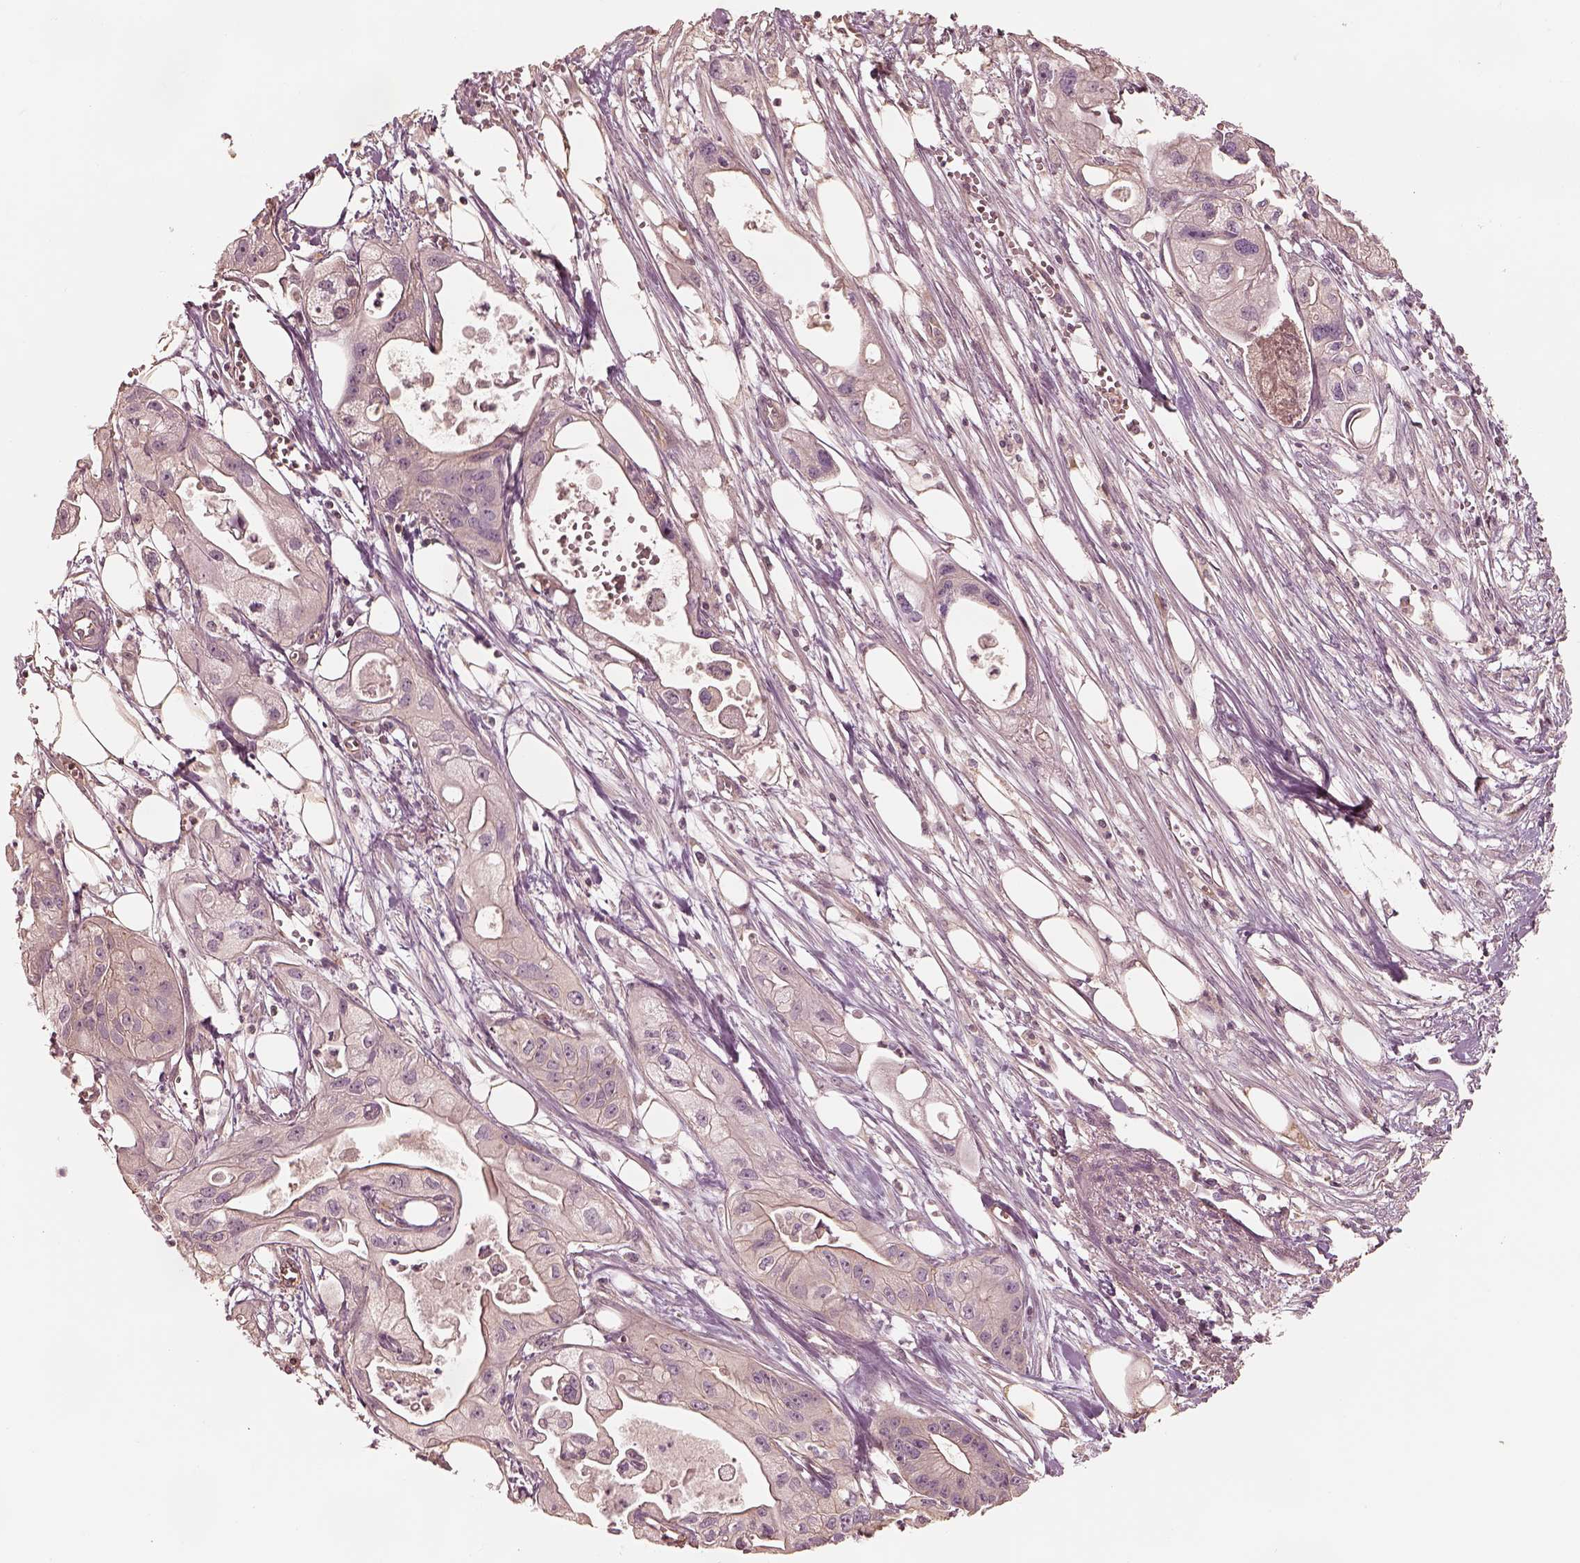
{"staining": {"intensity": "negative", "quantity": "none", "location": "none"}, "tissue": "pancreatic cancer", "cell_type": "Tumor cells", "image_type": "cancer", "snomed": [{"axis": "morphology", "description": "Adenocarcinoma, NOS"}, {"axis": "topography", "description": "Pancreas"}], "caption": "Pancreatic cancer stained for a protein using immunohistochemistry (IHC) displays no staining tumor cells.", "gene": "KIF5C", "patient": {"sex": "male", "age": 70}}